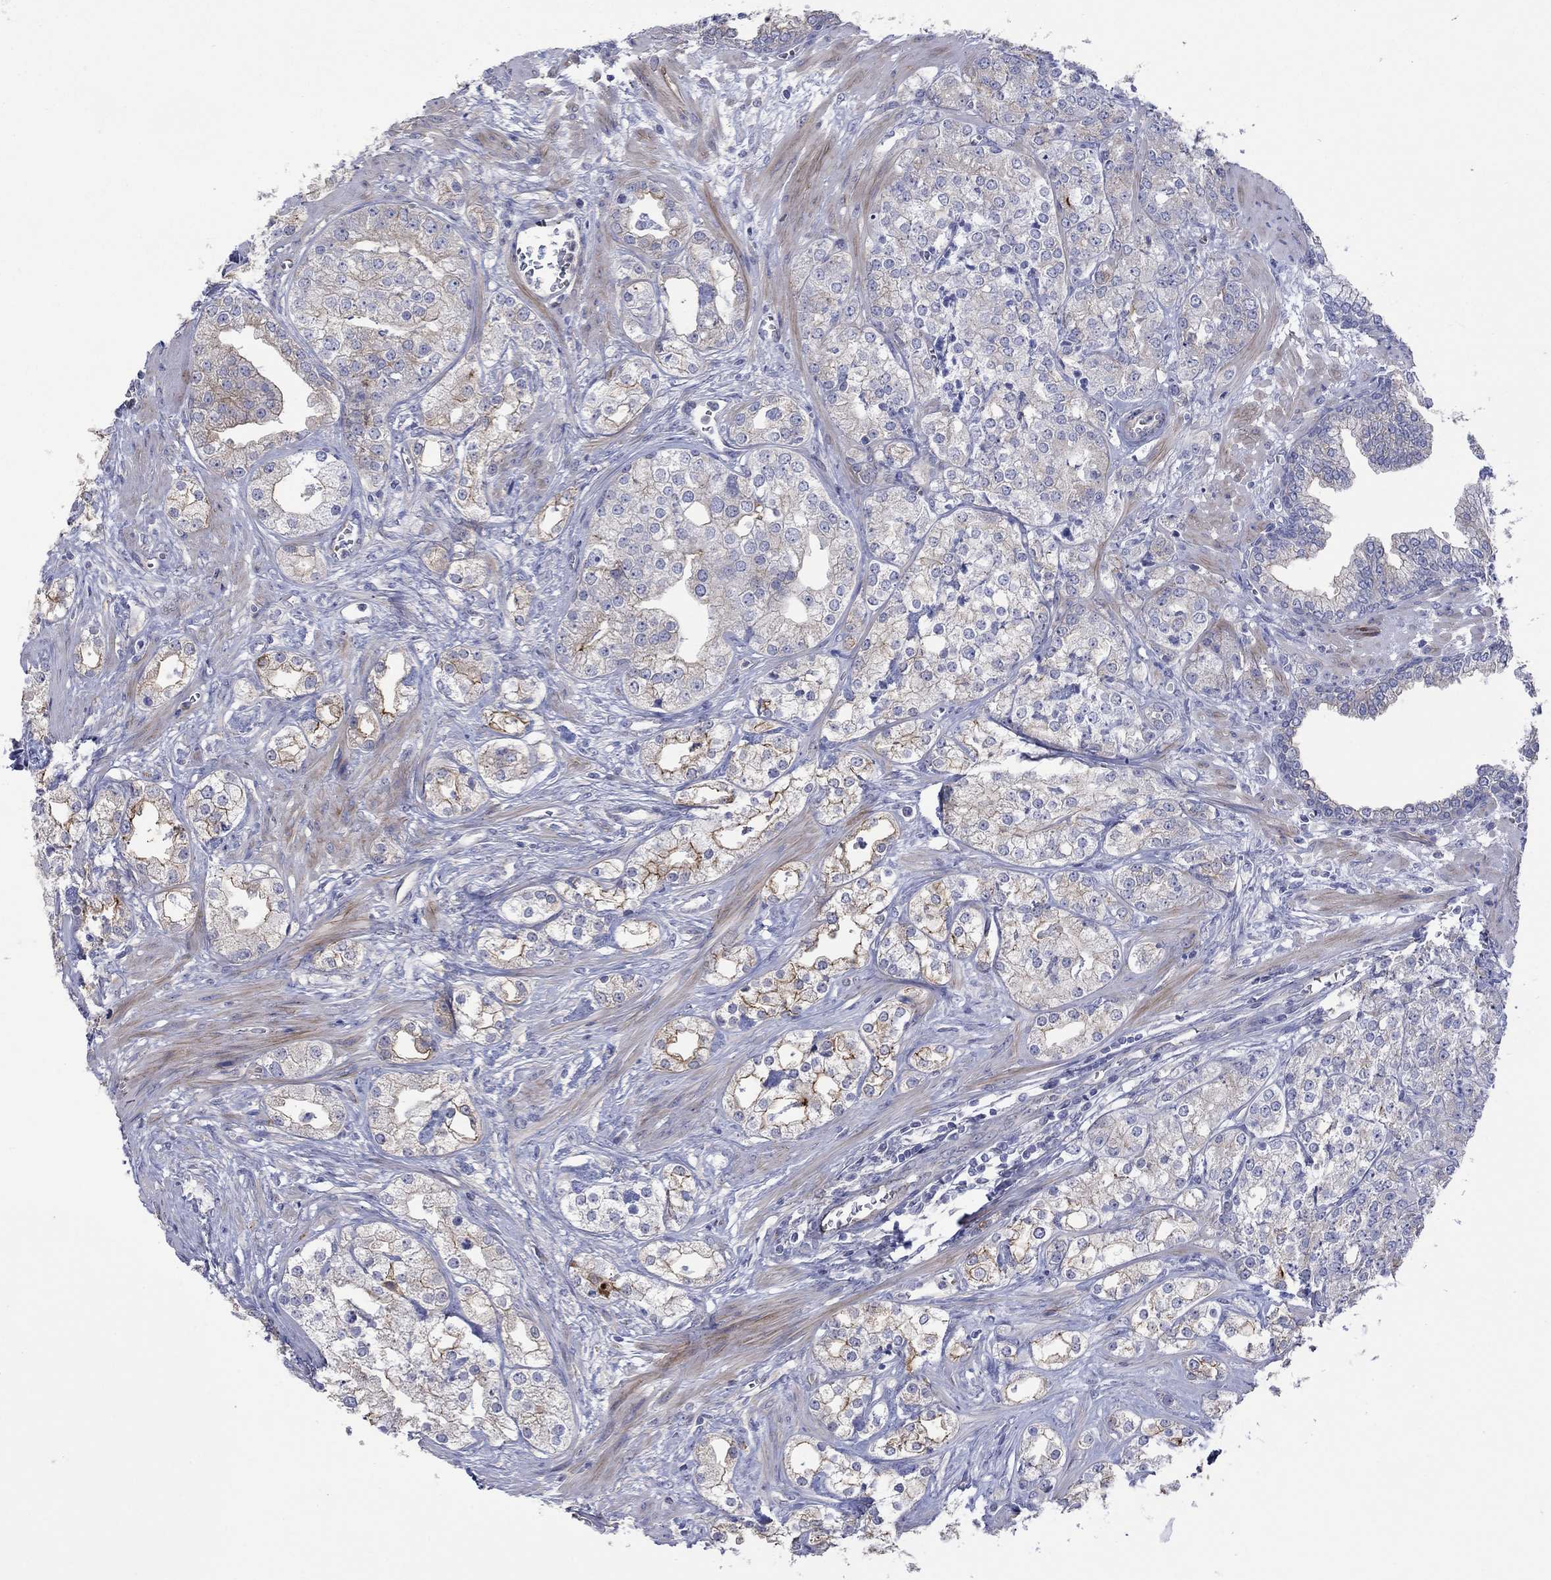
{"staining": {"intensity": "strong", "quantity": "<25%", "location": "cytoplasmic/membranous"}, "tissue": "prostate cancer", "cell_type": "Tumor cells", "image_type": "cancer", "snomed": [{"axis": "morphology", "description": "Adenocarcinoma, NOS"}, {"axis": "topography", "description": "Prostate and seminal vesicle, NOS"}, {"axis": "topography", "description": "Prostate"}], "caption": "Strong cytoplasmic/membranous staining for a protein is identified in about <25% of tumor cells of prostate adenocarcinoma using IHC.", "gene": "TPRN", "patient": {"sex": "male", "age": 62}}